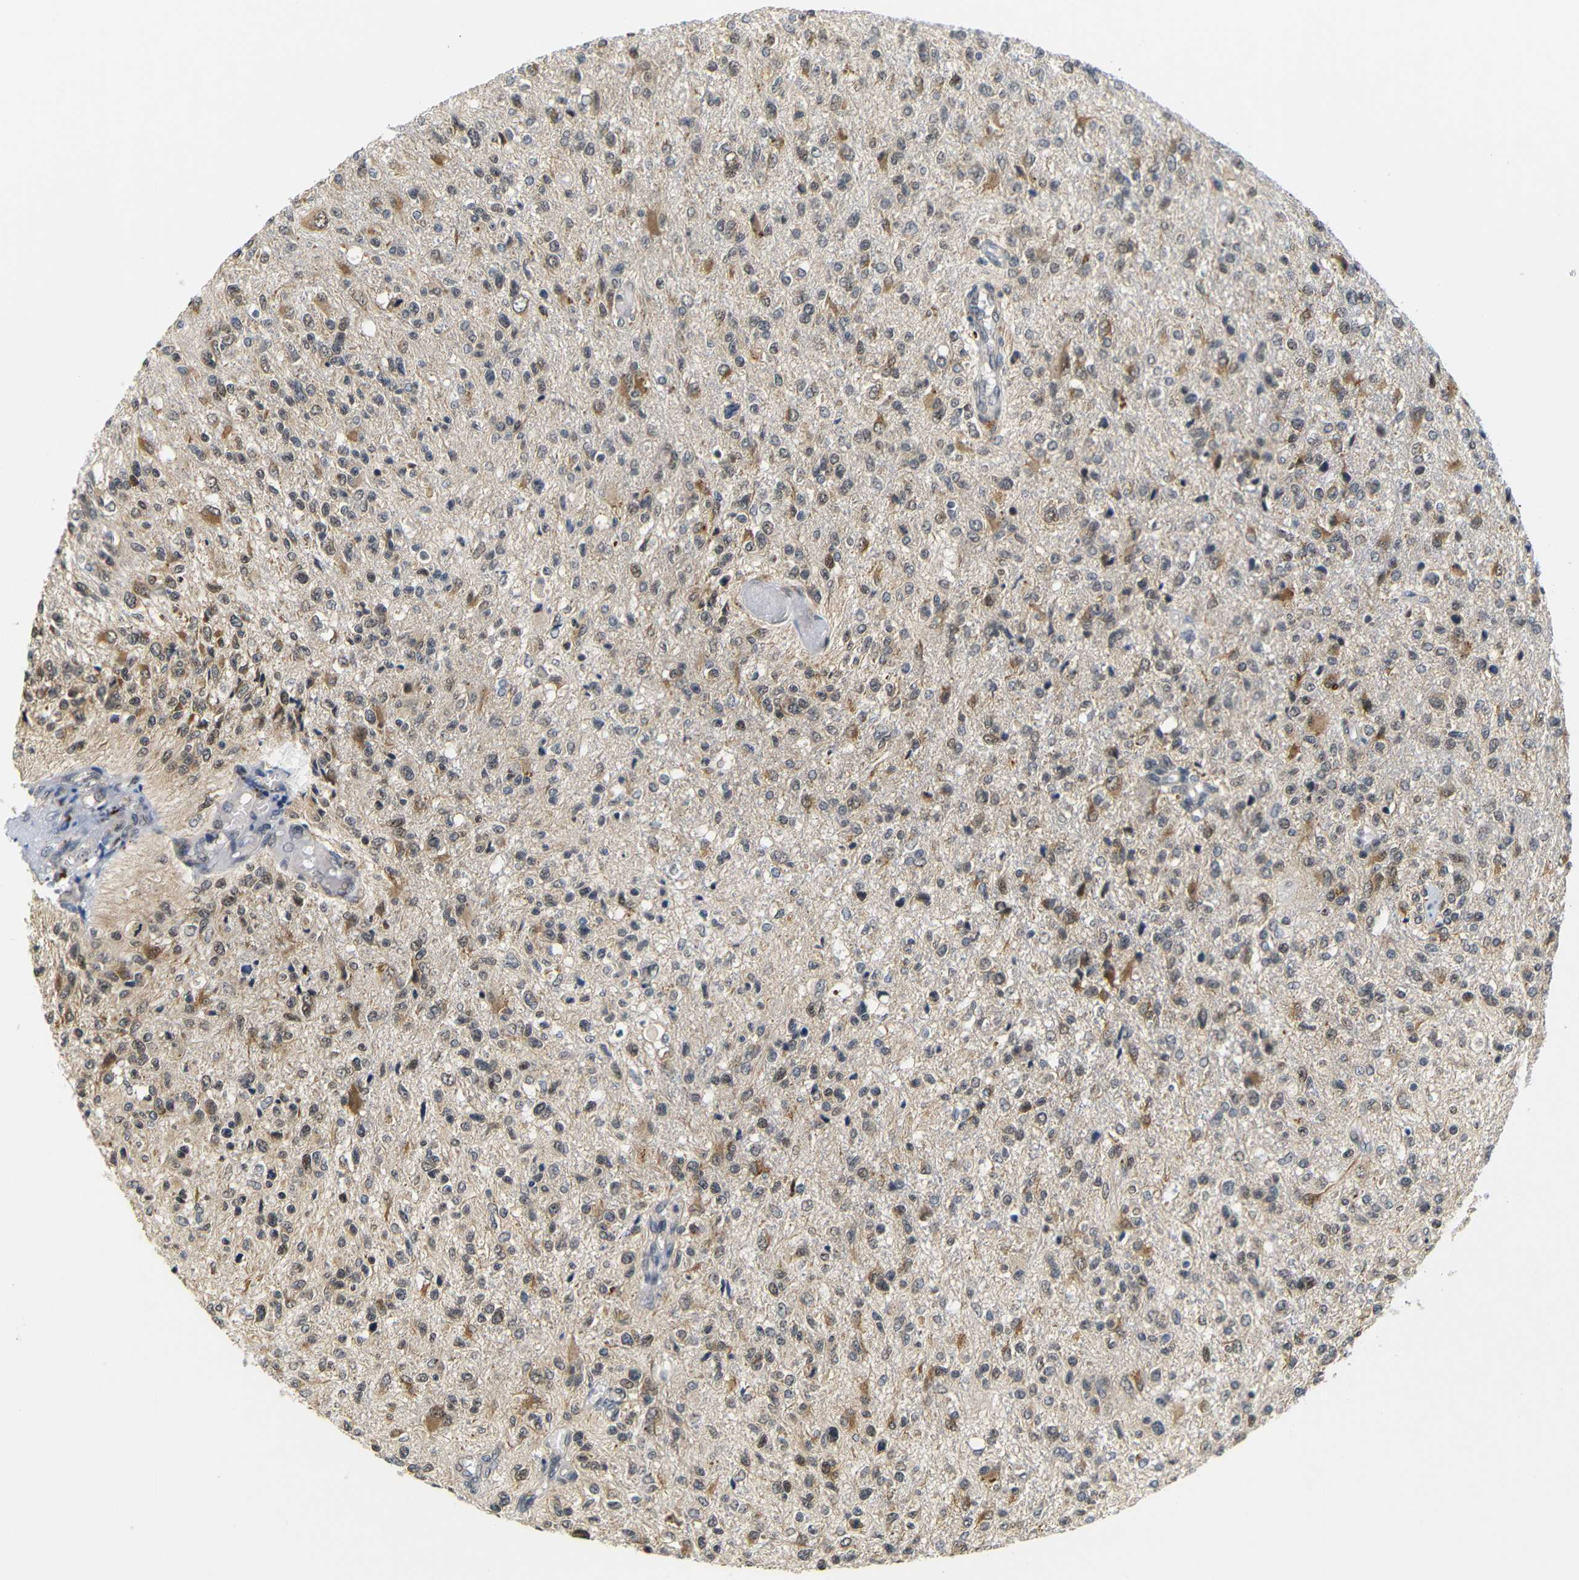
{"staining": {"intensity": "moderate", "quantity": "25%-75%", "location": "cytoplasmic/membranous,nuclear"}, "tissue": "glioma", "cell_type": "Tumor cells", "image_type": "cancer", "snomed": [{"axis": "morphology", "description": "Glioma, malignant, High grade"}, {"axis": "topography", "description": "Cerebral cortex"}], "caption": "DAB (3,3'-diaminobenzidine) immunohistochemical staining of human malignant glioma (high-grade) exhibits moderate cytoplasmic/membranous and nuclear protein staining in about 25%-75% of tumor cells.", "gene": "GJA5", "patient": {"sex": "male", "age": 76}}